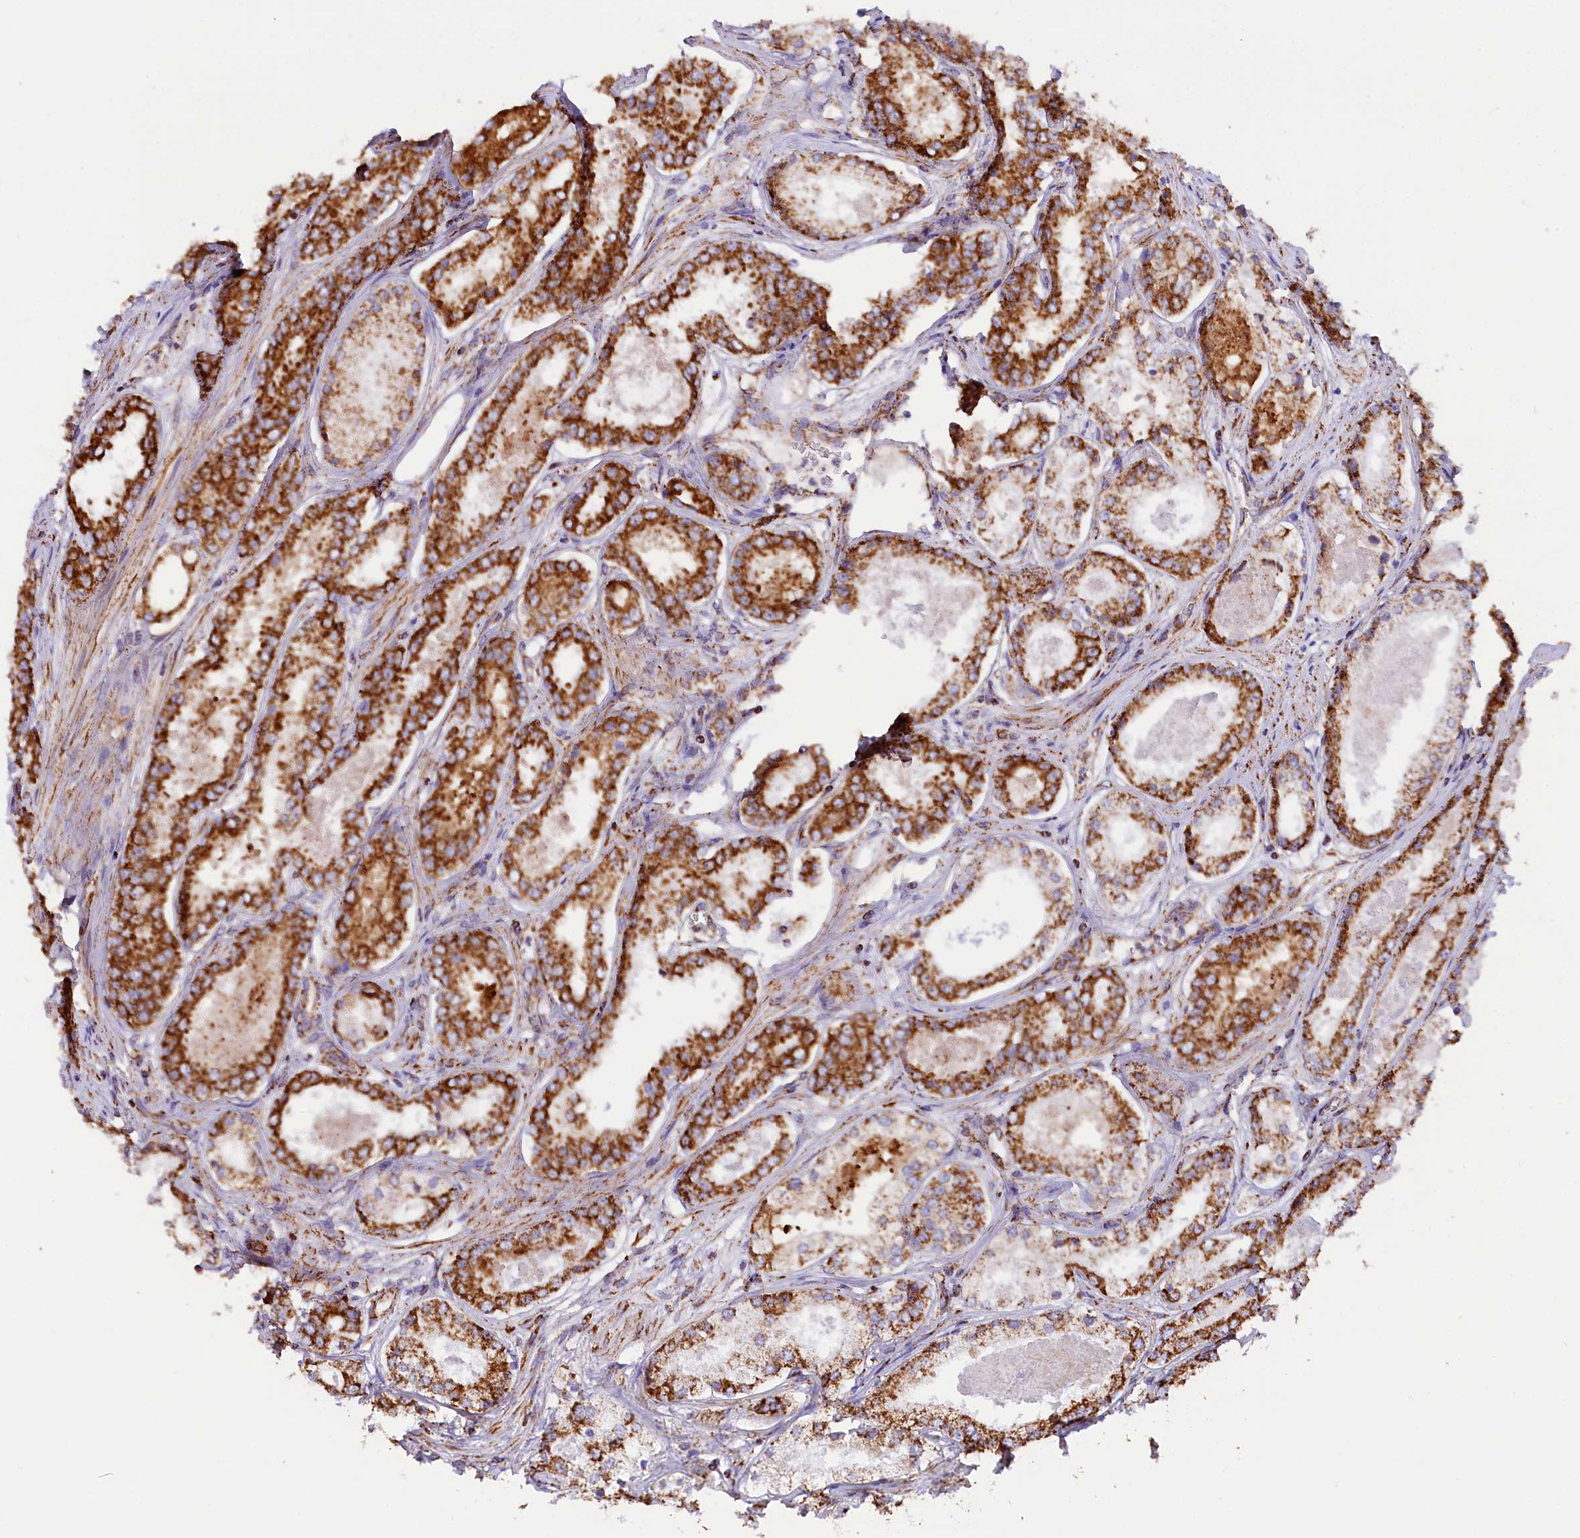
{"staining": {"intensity": "strong", "quantity": ">75%", "location": "cytoplasmic/membranous"}, "tissue": "prostate cancer", "cell_type": "Tumor cells", "image_type": "cancer", "snomed": [{"axis": "morphology", "description": "Adenocarcinoma, Low grade"}, {"axis": "topography", "description": "Prostate"}], "caption": "IHC of human prostate cancer shows high levels of strong cytoplasmic/membranous positivity in about >75% of tumor cells.", "gene": "NDUFA8", "patient": {"sex": "male", "age": 68}}